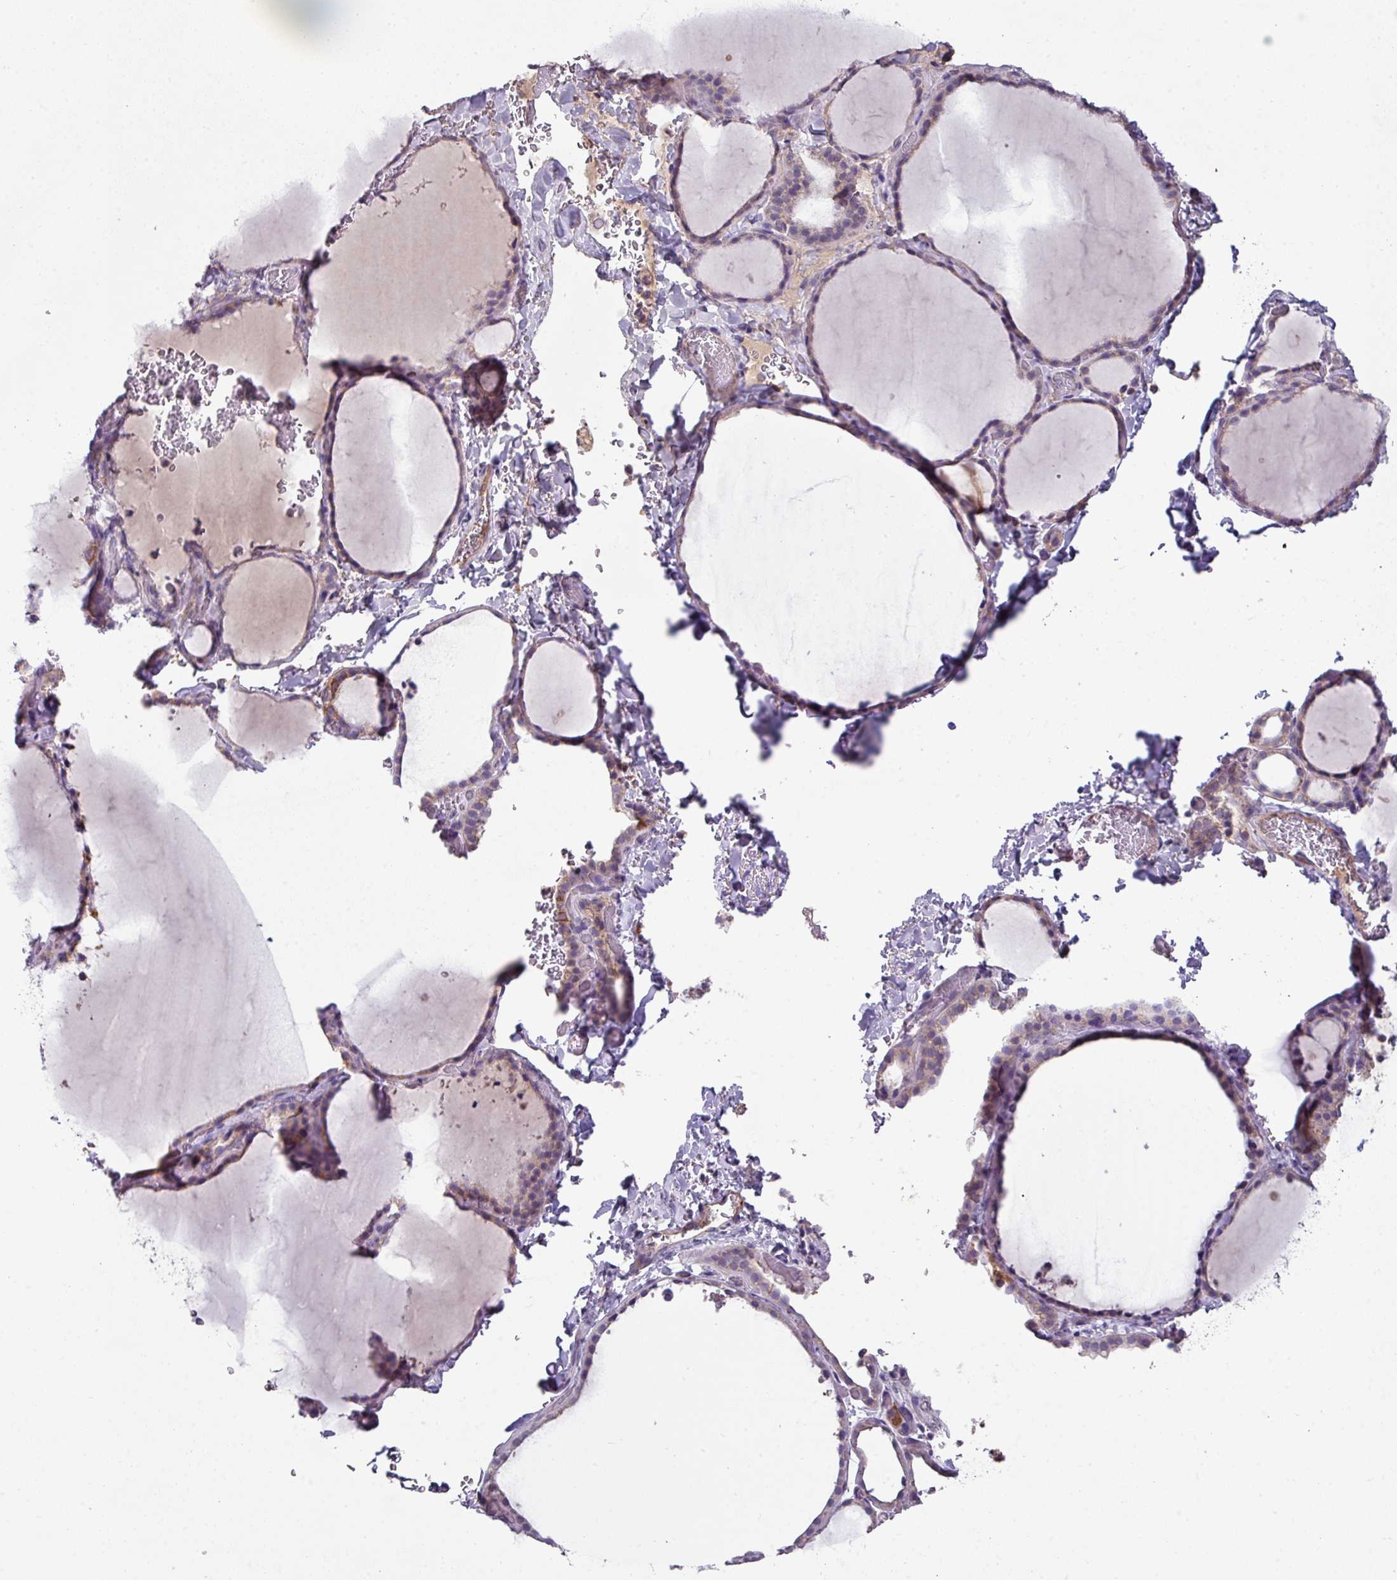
{"staining": {"intensity": "weak", "quantity": "25%-75%", "location": "cytoplasmic/membranous"}, "tissue": "thyroid gland", "cell_type": "Glandular cells", "image_type": "normal", "snomed": [{"axis": "morphology", "description": "Normal tissue, NOS"}, {"axis": "topography", "description": "Thyroid gland"}], "caption": "Protein analysis of benign thyroid gland displays weak cytoplasmic/membranous expression in approximately 25%-75% of glandular cells.", "gene": "LRRC9", "patient": {"sex": "female", "age": 22}}